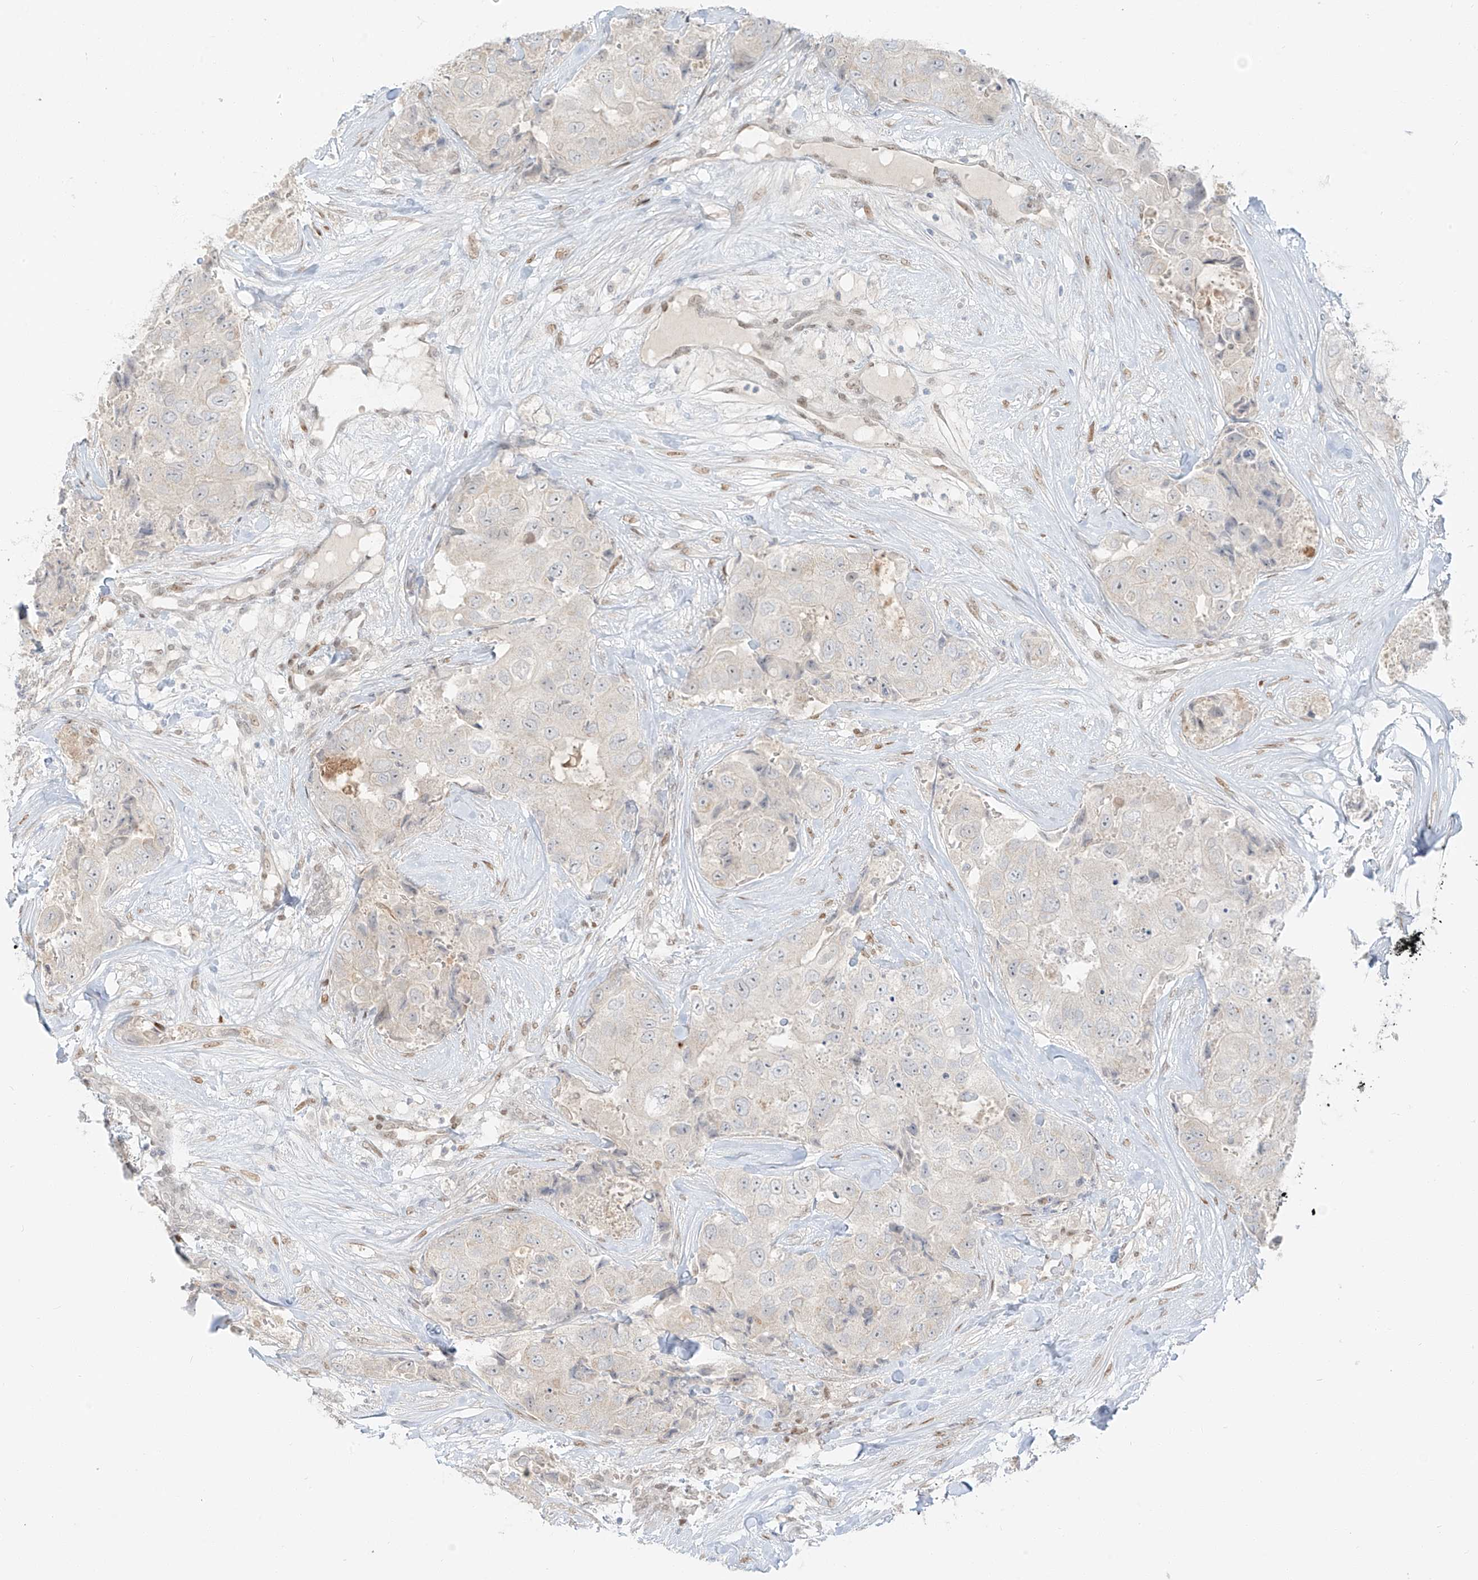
{"staining": {"intensity": "negative", "quantity": "none", "location": "none"}, "tissue": "breast cancer", "cell_type": "Tumor cells", "image_type": "cancer", "snomed": [{"axis": "morphology", "description": "Duct carcinoma"}, {"axis": "topography", "description": "Breast"}], "caption": "Photomicrograph shows no protein positivity in tumor cells of intraductal carcinoma (breast) tissue. (Stains: DAB (3,3'-diaminobenzidine) immunohistochemistry (IHC) with hematoxylin counter stain, Microscopy: brightfield microscopy at high magnification).", "gene": "ZNF774", "patient": {"sex": "female", "age": 62}}